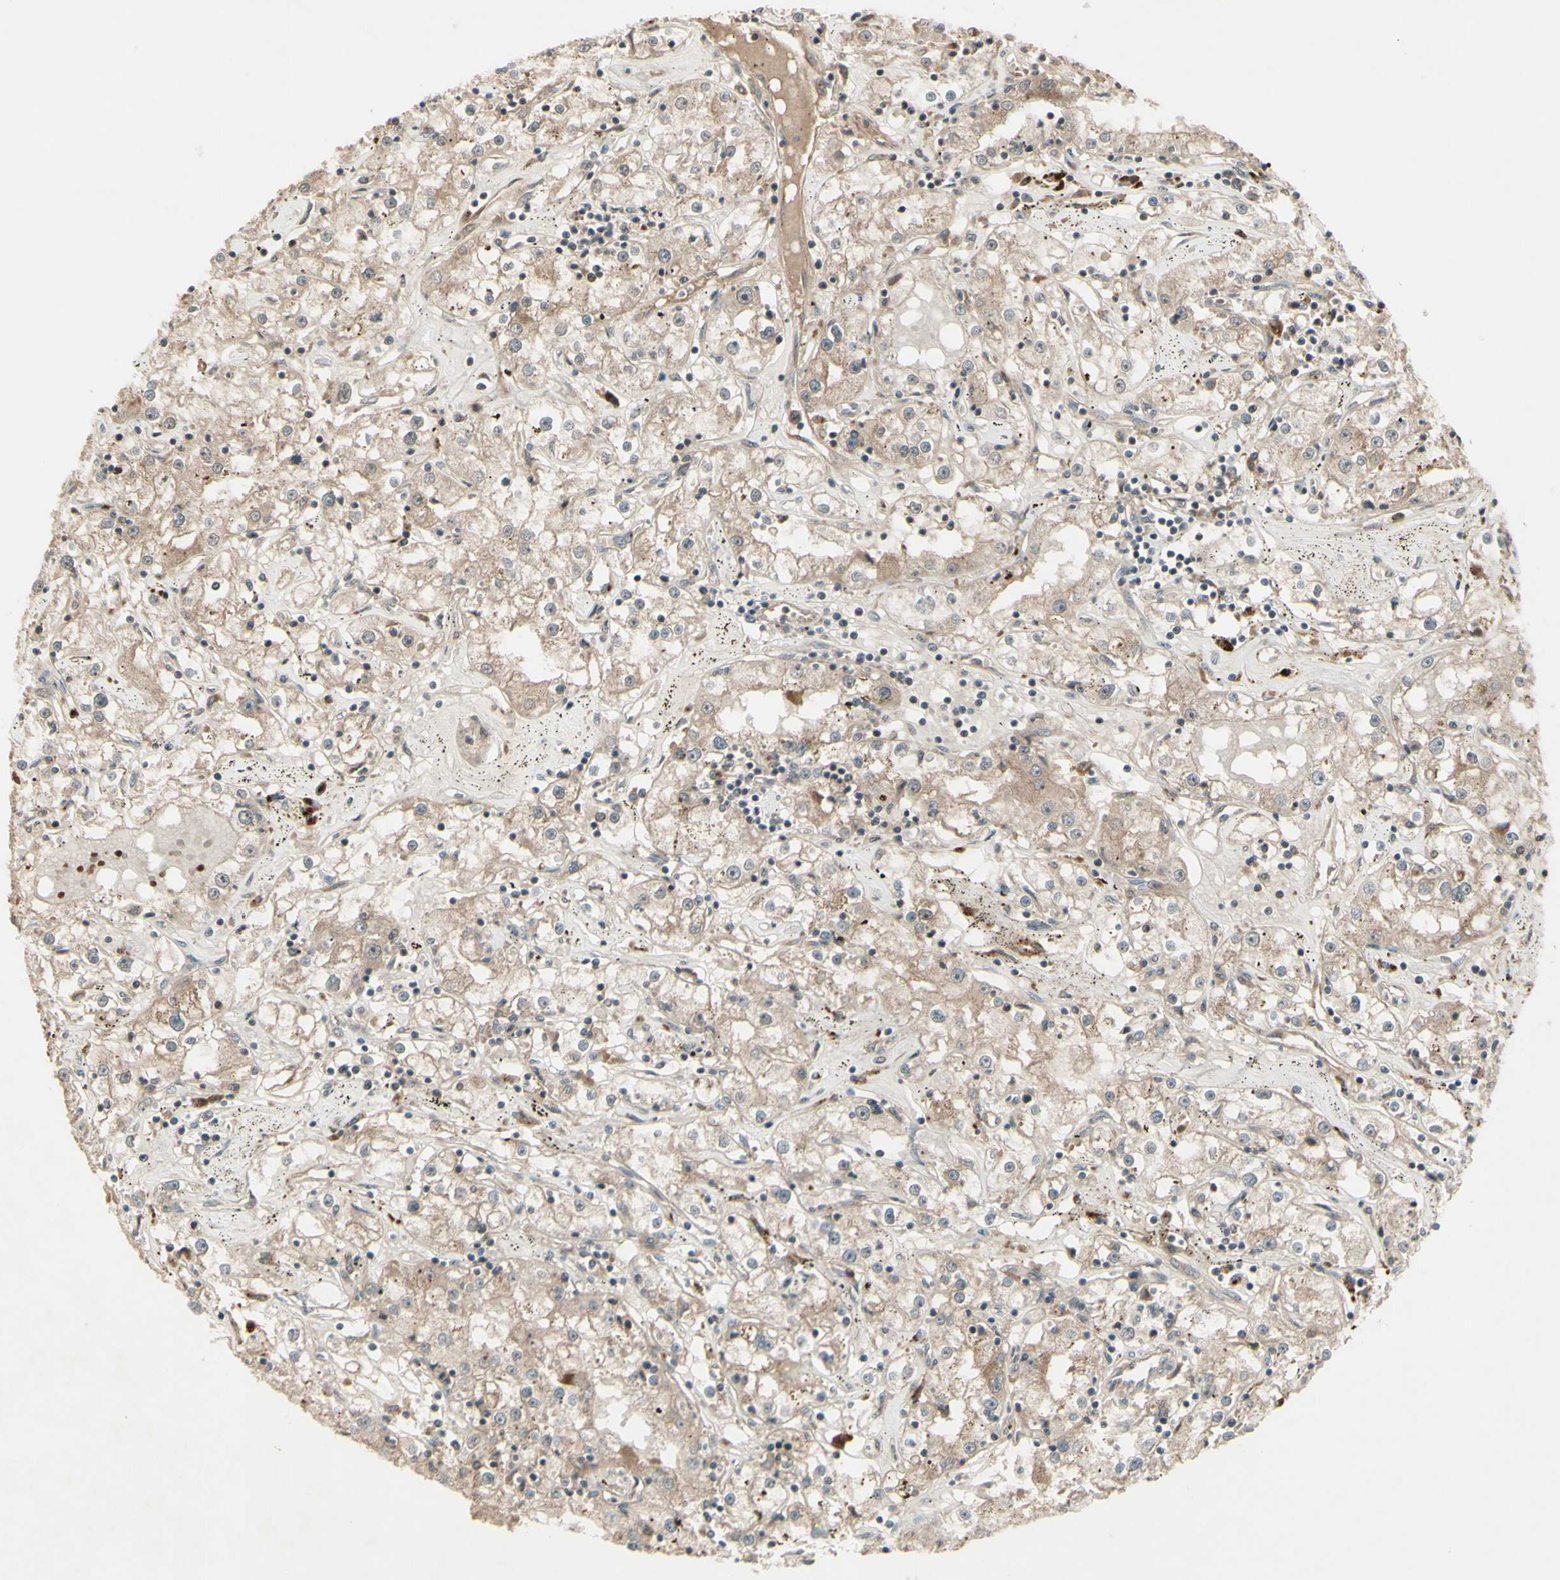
{"staining": {"intensity": "weak", "quantity": ">75%", "location": "cytoplasmic/membranous"}, "tissue": "renal cancer", "cell_type": "Tumor cells", "image_type": "cancer", "snomed": [{"axis": "morphology", "description": "Adenocarcinoma, NOS"}, {"axis": "topography", "description": "Kidney"}], "caption": "Immunohistochemistry (IHC) of renal cancer (adenocarcinoma) shows low levels of weak cytoplasmic/membranous expression in approximately >75% of tumor cells.", "gene": "MLF2", "patient": {"sex": "male", "age": 56}}